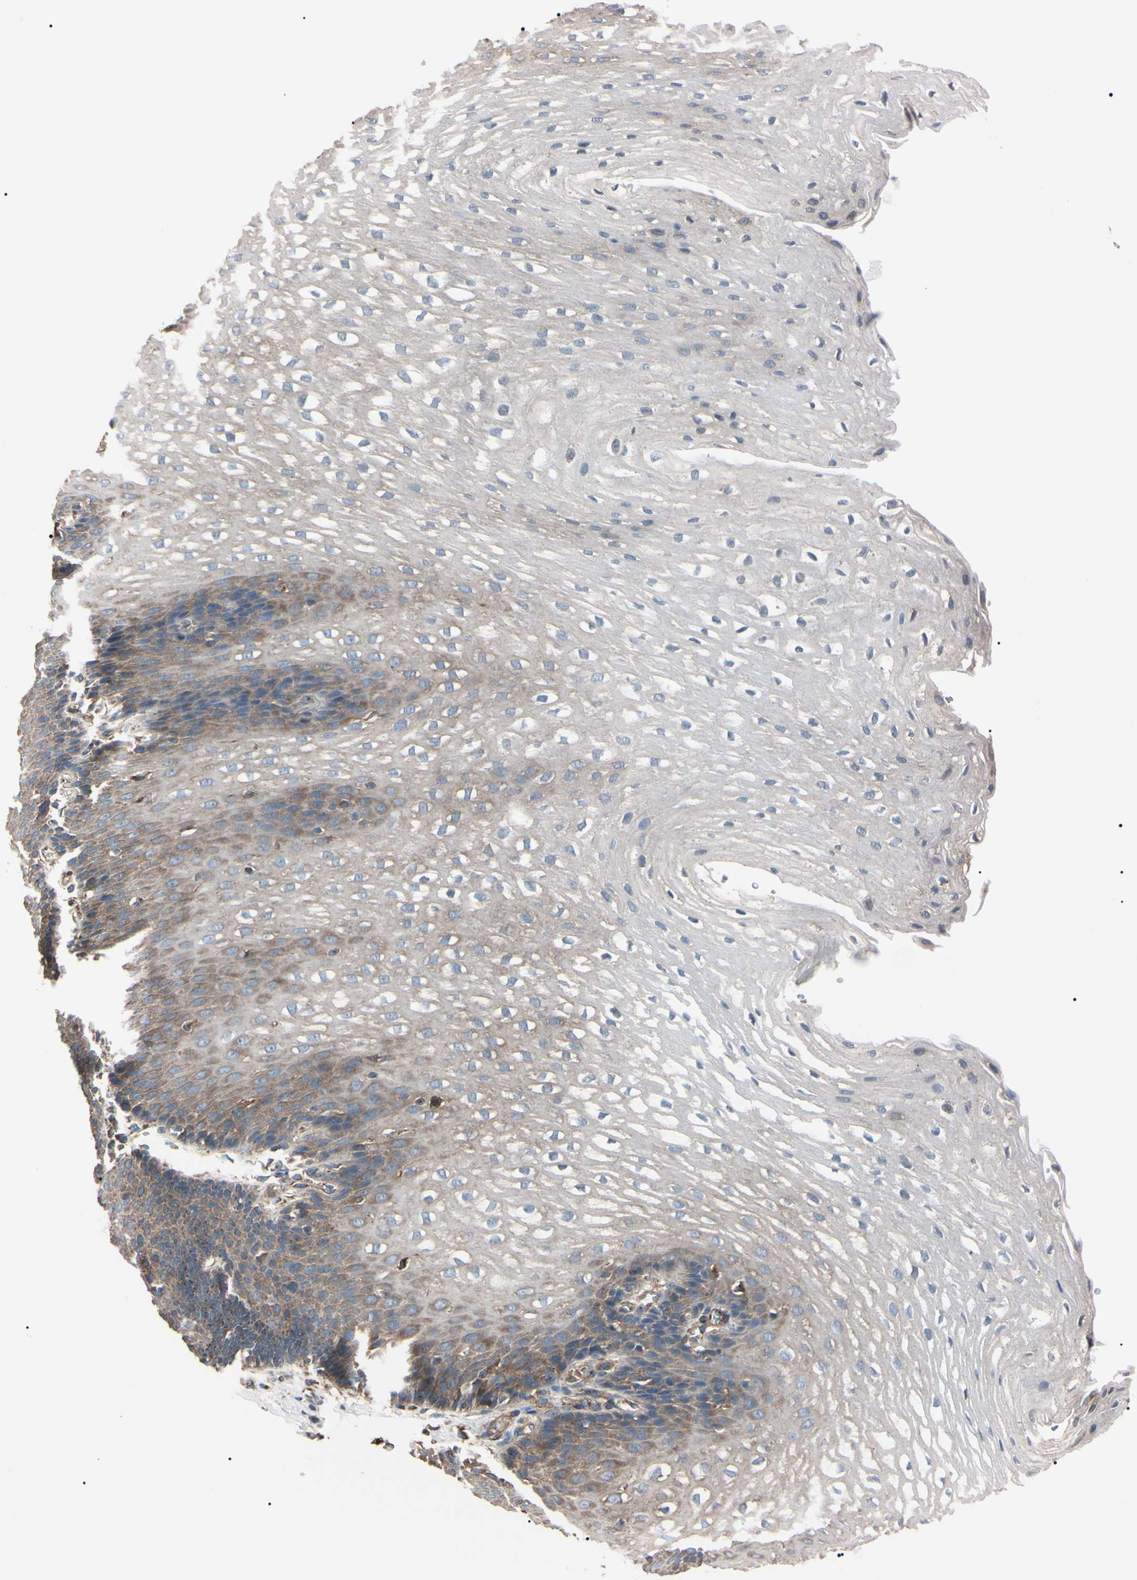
{"staining": {"intensity": "moderate", "quantity": "<25%", "location": "cytoplasmic/membranous"}, "tissue": "esophagus", "cell_type": "Squamous epithelial cells", "image_type": "normal", "snomed": [{"axis": "morphology", "description": "Normal tissue, NOS"}, {"axis": "topography", "description": "Esophagus"}], "caption": "An IHC histopathology image of benign tissue is shown. Protein staining in brown highlights moderate cytoplasmic/membranous positivity in esophagus within squamous epithelial cells.", "gene": "PRKACA", "patient": {"sex": "male", "age": 48}}